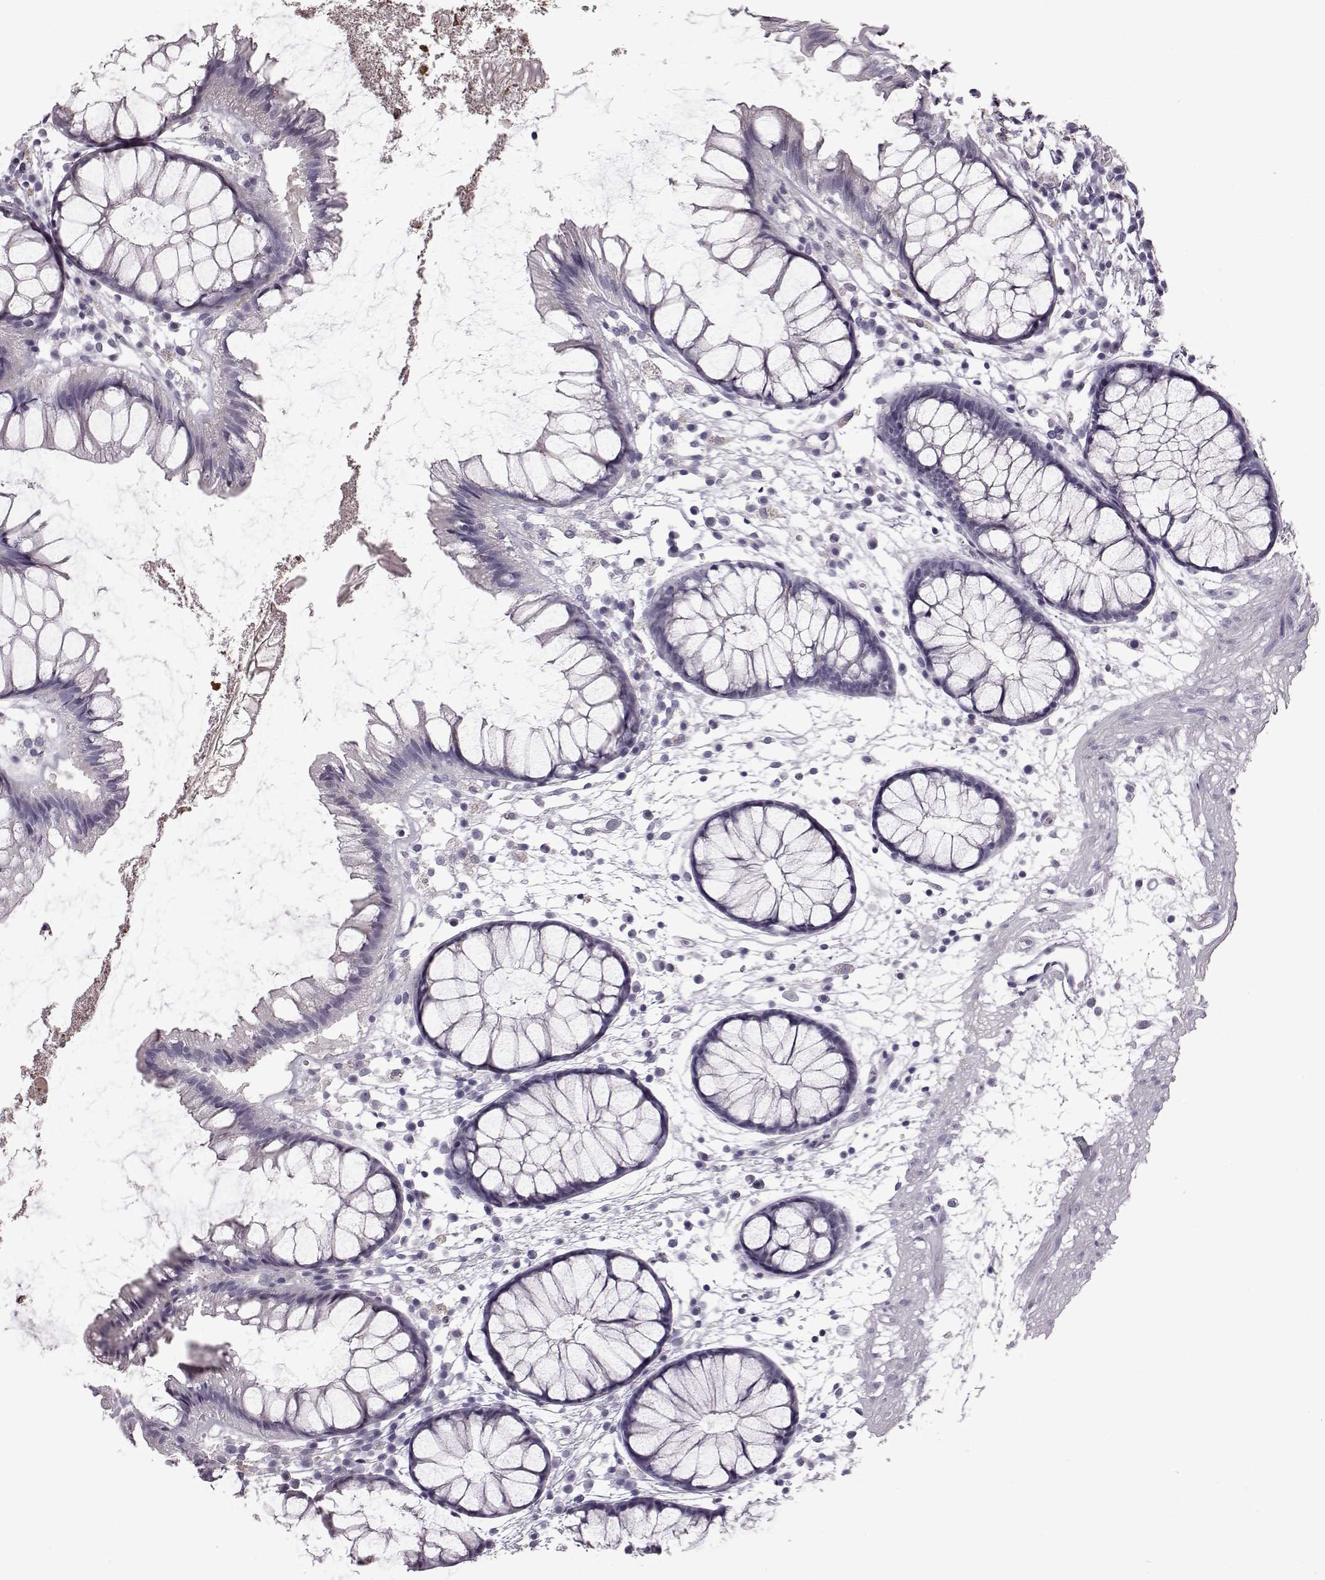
{"staining": {"intensity": "negative", "quantity": "none", "location": "none"}, "tissue": "colon", "cell_type": "Endothelial cells", "image_type": "normal", "snomed": [{"axis": "morphology", "description": "Normal tissue, NOS"}, {"axis": "morphology", "description": "Adenocarcinoma, NOS"}, {"axis": "topography", "description": "Colon"}], "caption": "Immunohistochemistry of unremarkable human colon reveals no expression in endothelial cells.", "gene": "TCHHL1", "patient": {"sex": "male", "age": 65}}